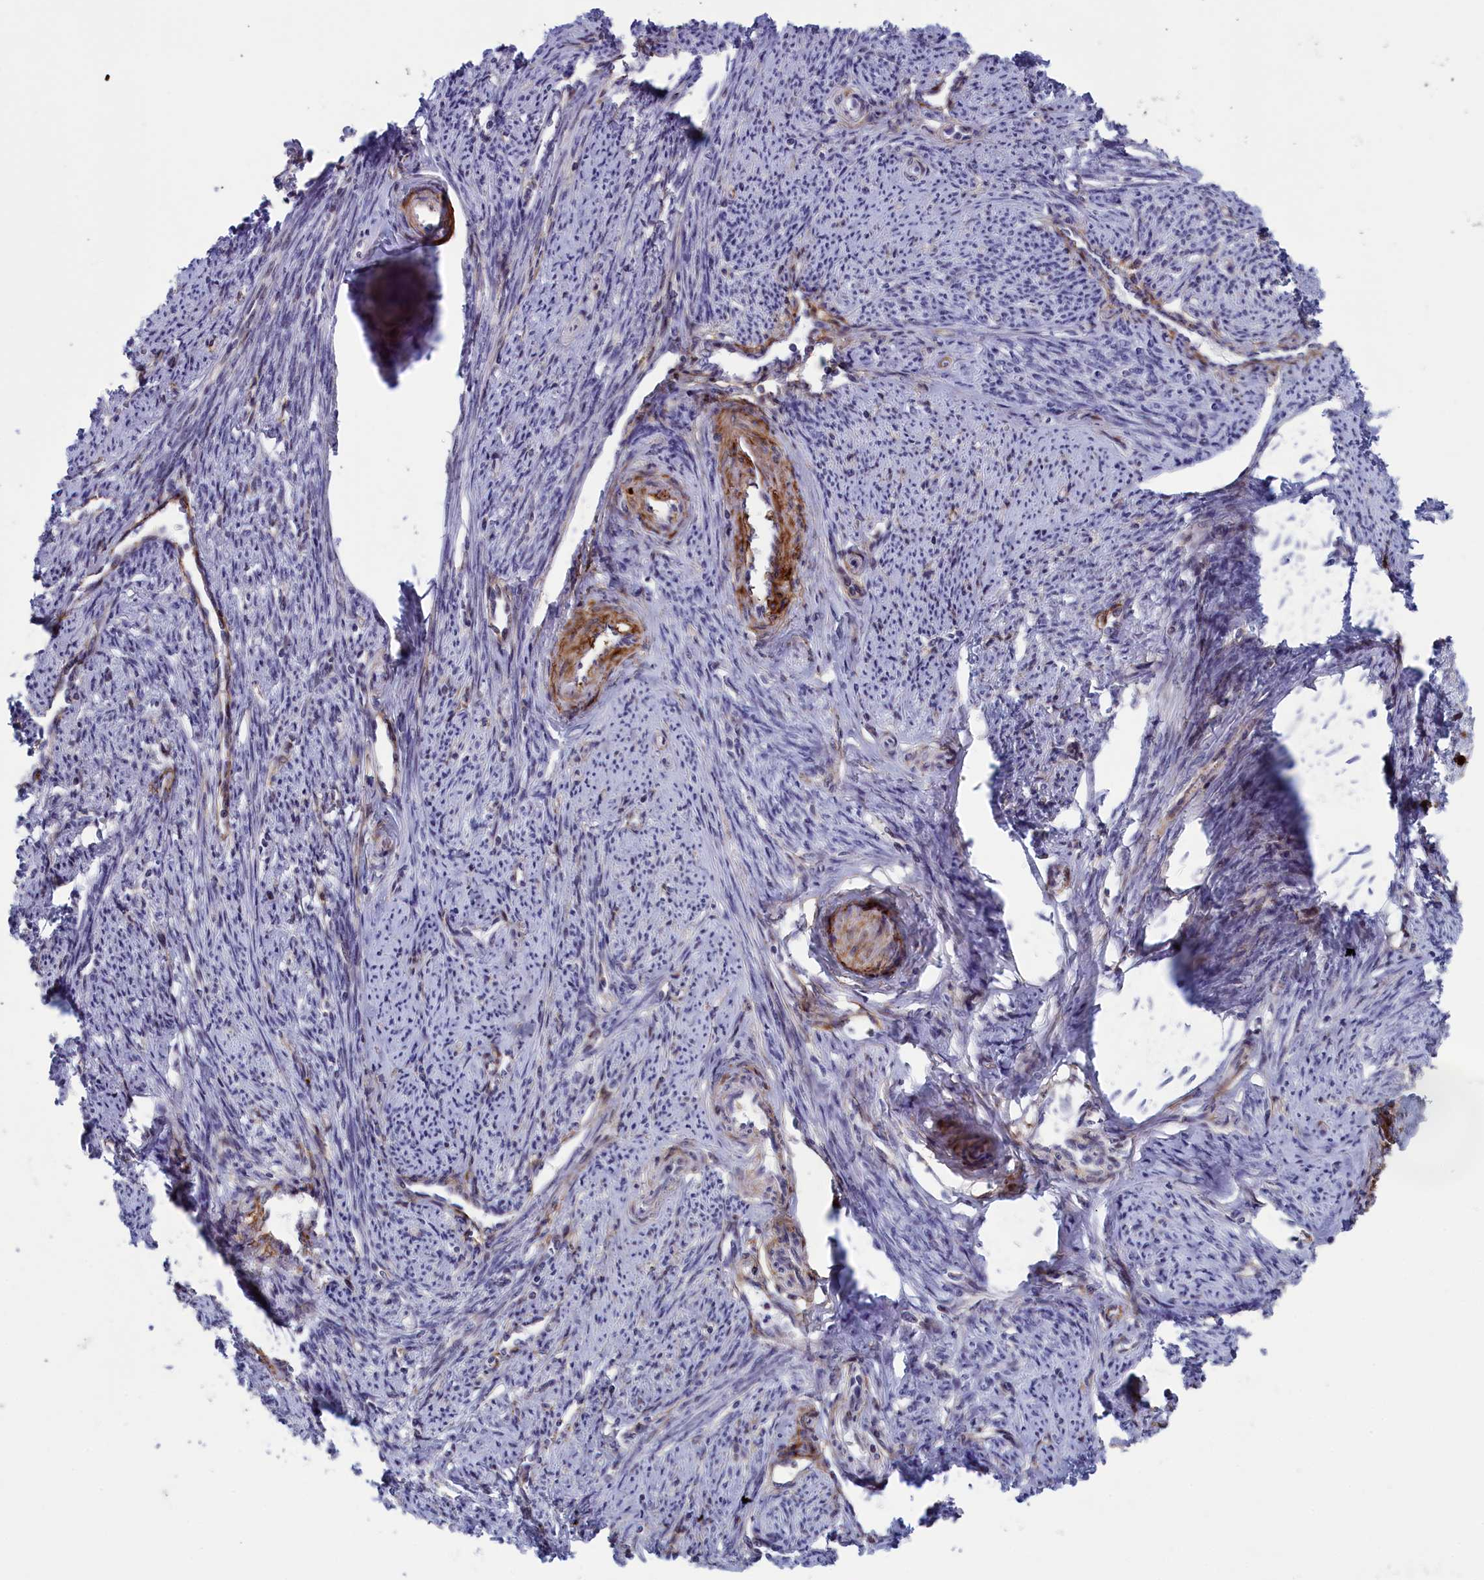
{"staining": {"intensity": "negative", "quantity": "none", "location": "none"}, "tissue": "smooth muscle", "cell_type": "Smooth muscle cells", "image_type": "normal", "snomed": [{"axis": "morphology", "description": "Normal tissue, NOS"}, {"axis": "topography", "description": "Smooth muscle"}, {"axis": "topography", "description": "Uterus"}], "caption": "Smooth muscle stained for a protein using immunohistochemistry exhibits no positivity smooth muscle cells.", "gene": "PPAN", "patient": {"sex": "female", "age": 59}}